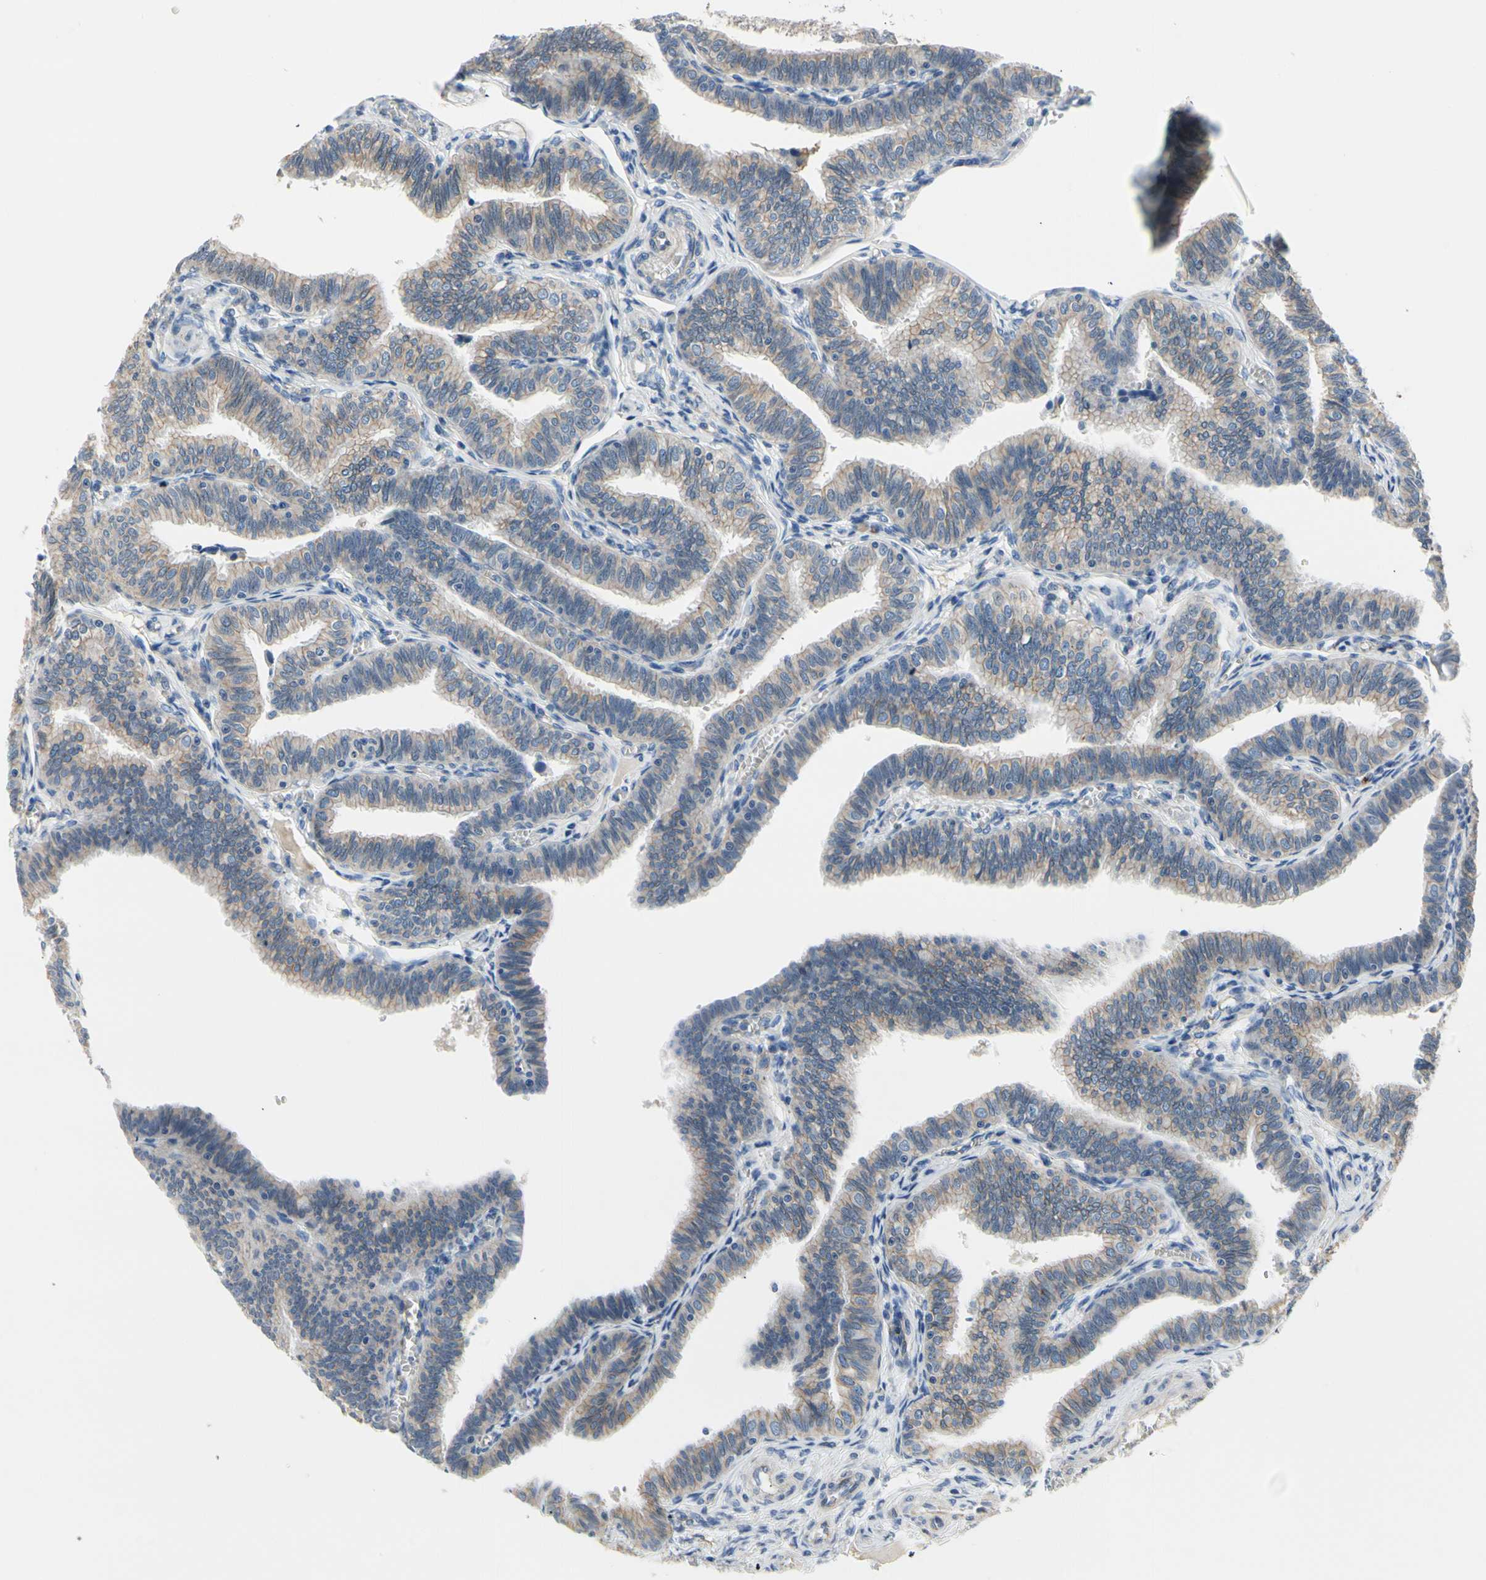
{"staining": {"intensity": "weak", "quantity": "25%-75%", "location": "cytoplasmic/membranous"}, "tissue": "fallopian tube", "cell_type": "Glandular cells", "image_type": "normal", "snomed": [{"axis": "morphology", "description": "Normal tissue, NOS"}, {"axis": "topography", "description": "Fallopian tube"}], "caption": "A high-resolution histopathology image shows immunohistochemistry (IHC) staining of benign fallopian tube, which displays weak cytoplasmic/membranous positivity in about 25%-75% of glandular cells. (IHC, brightfield microscopy, high magnification).", "gene": "LGR6", "patient": {"sex": "female", "age": 46}}